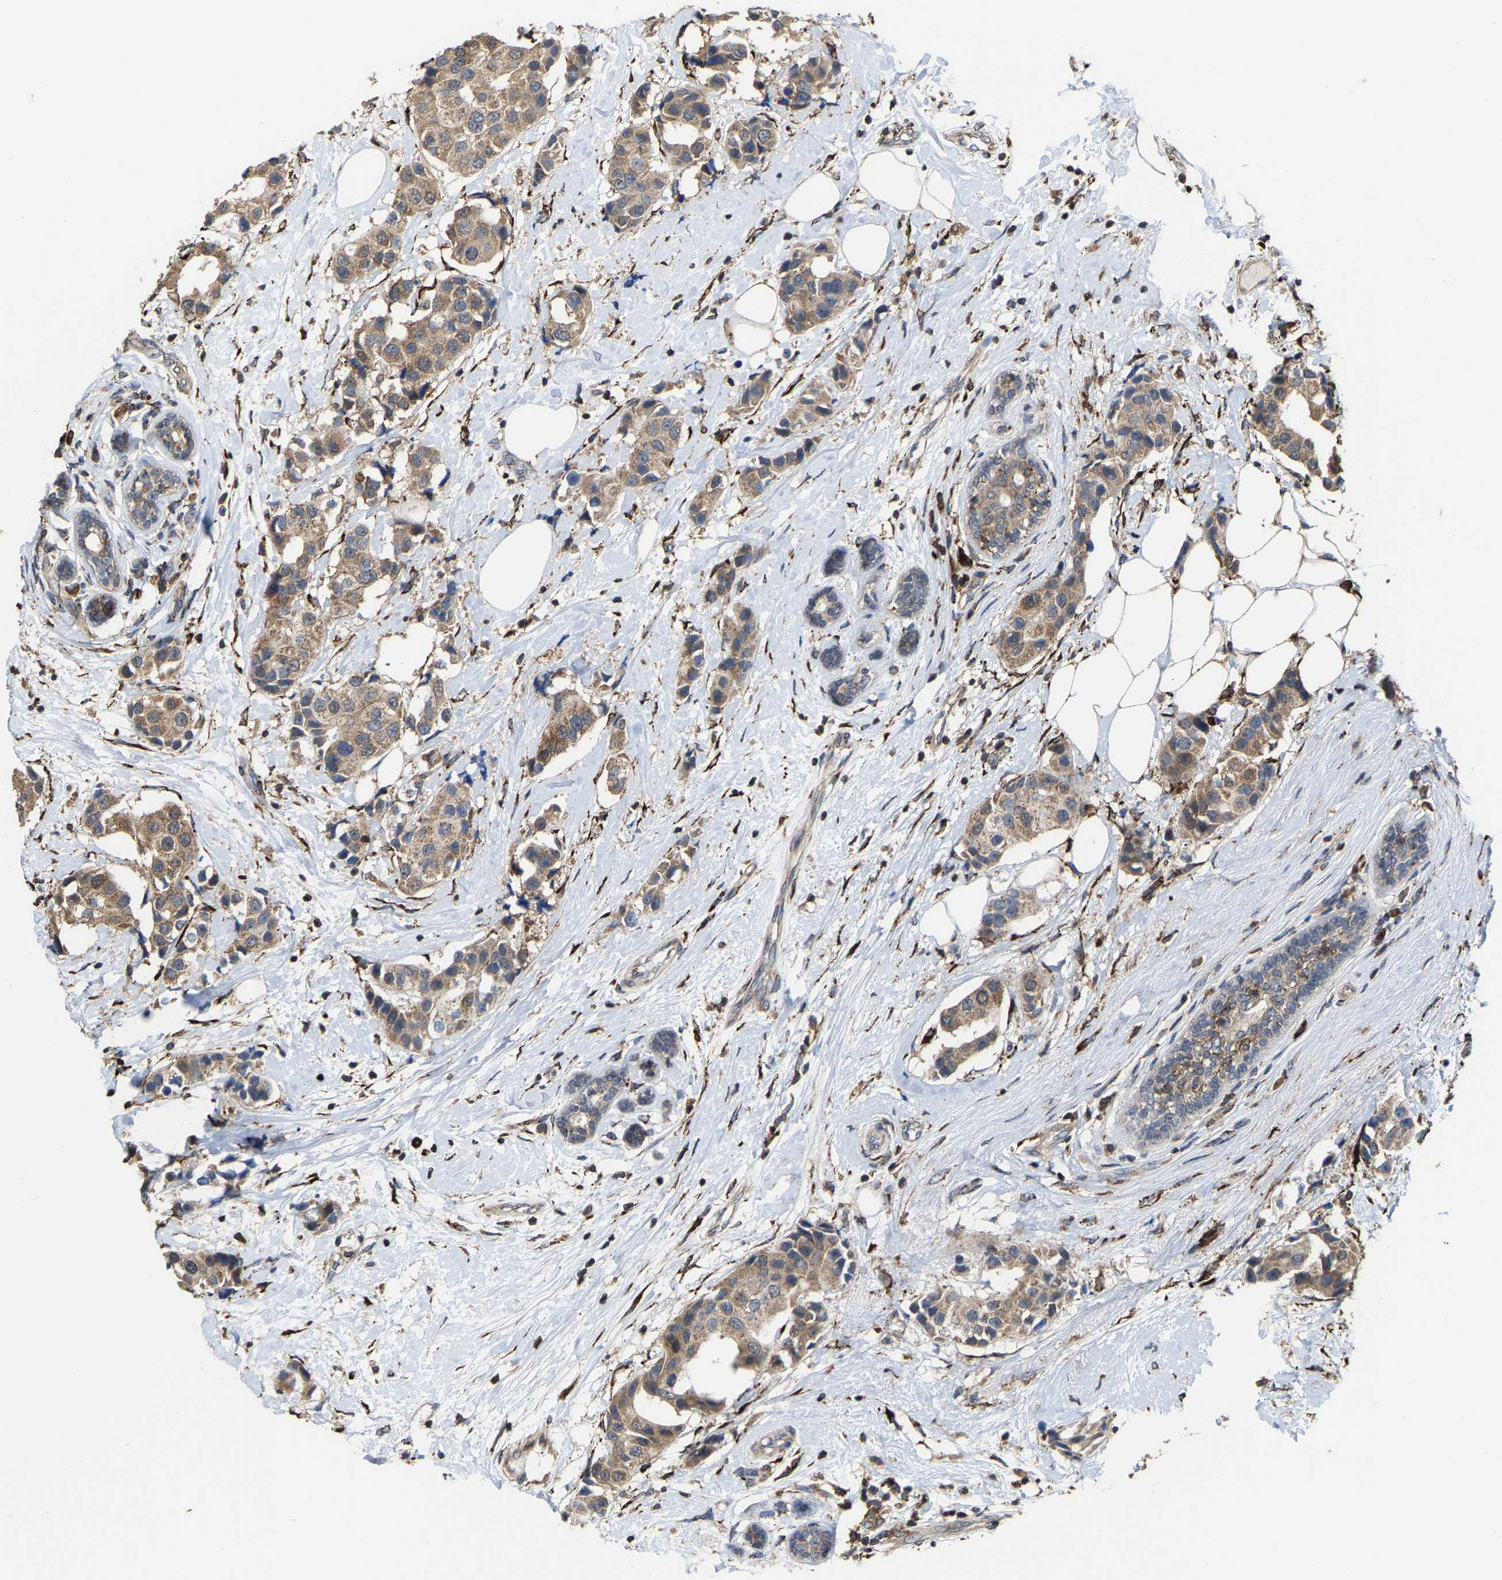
{"staining": {"intensity": "moderate", "quantity": ">75%", "location": "cytoplasmic/membranous"}, "tissue": "breast cancer", "cell_type": "Tumor cells", "image_type": "cancer", "snomed": [{"axis": "morphology", "description": "Normal tissue, NOS"}, {"axis": "morphology", "description": "Duct carcinoma"}, {"axis": "topography", "description": "Breast"}], "caption": "This is a photomicrograph of immunohistochemistry (IHC) staining of breast intraductal carcinoma, which shows moderate expression in the cytoplasmic/membranous of tumor cells.", "gene": "FGD3", "patient": {"sex": "female", "age": 39}}